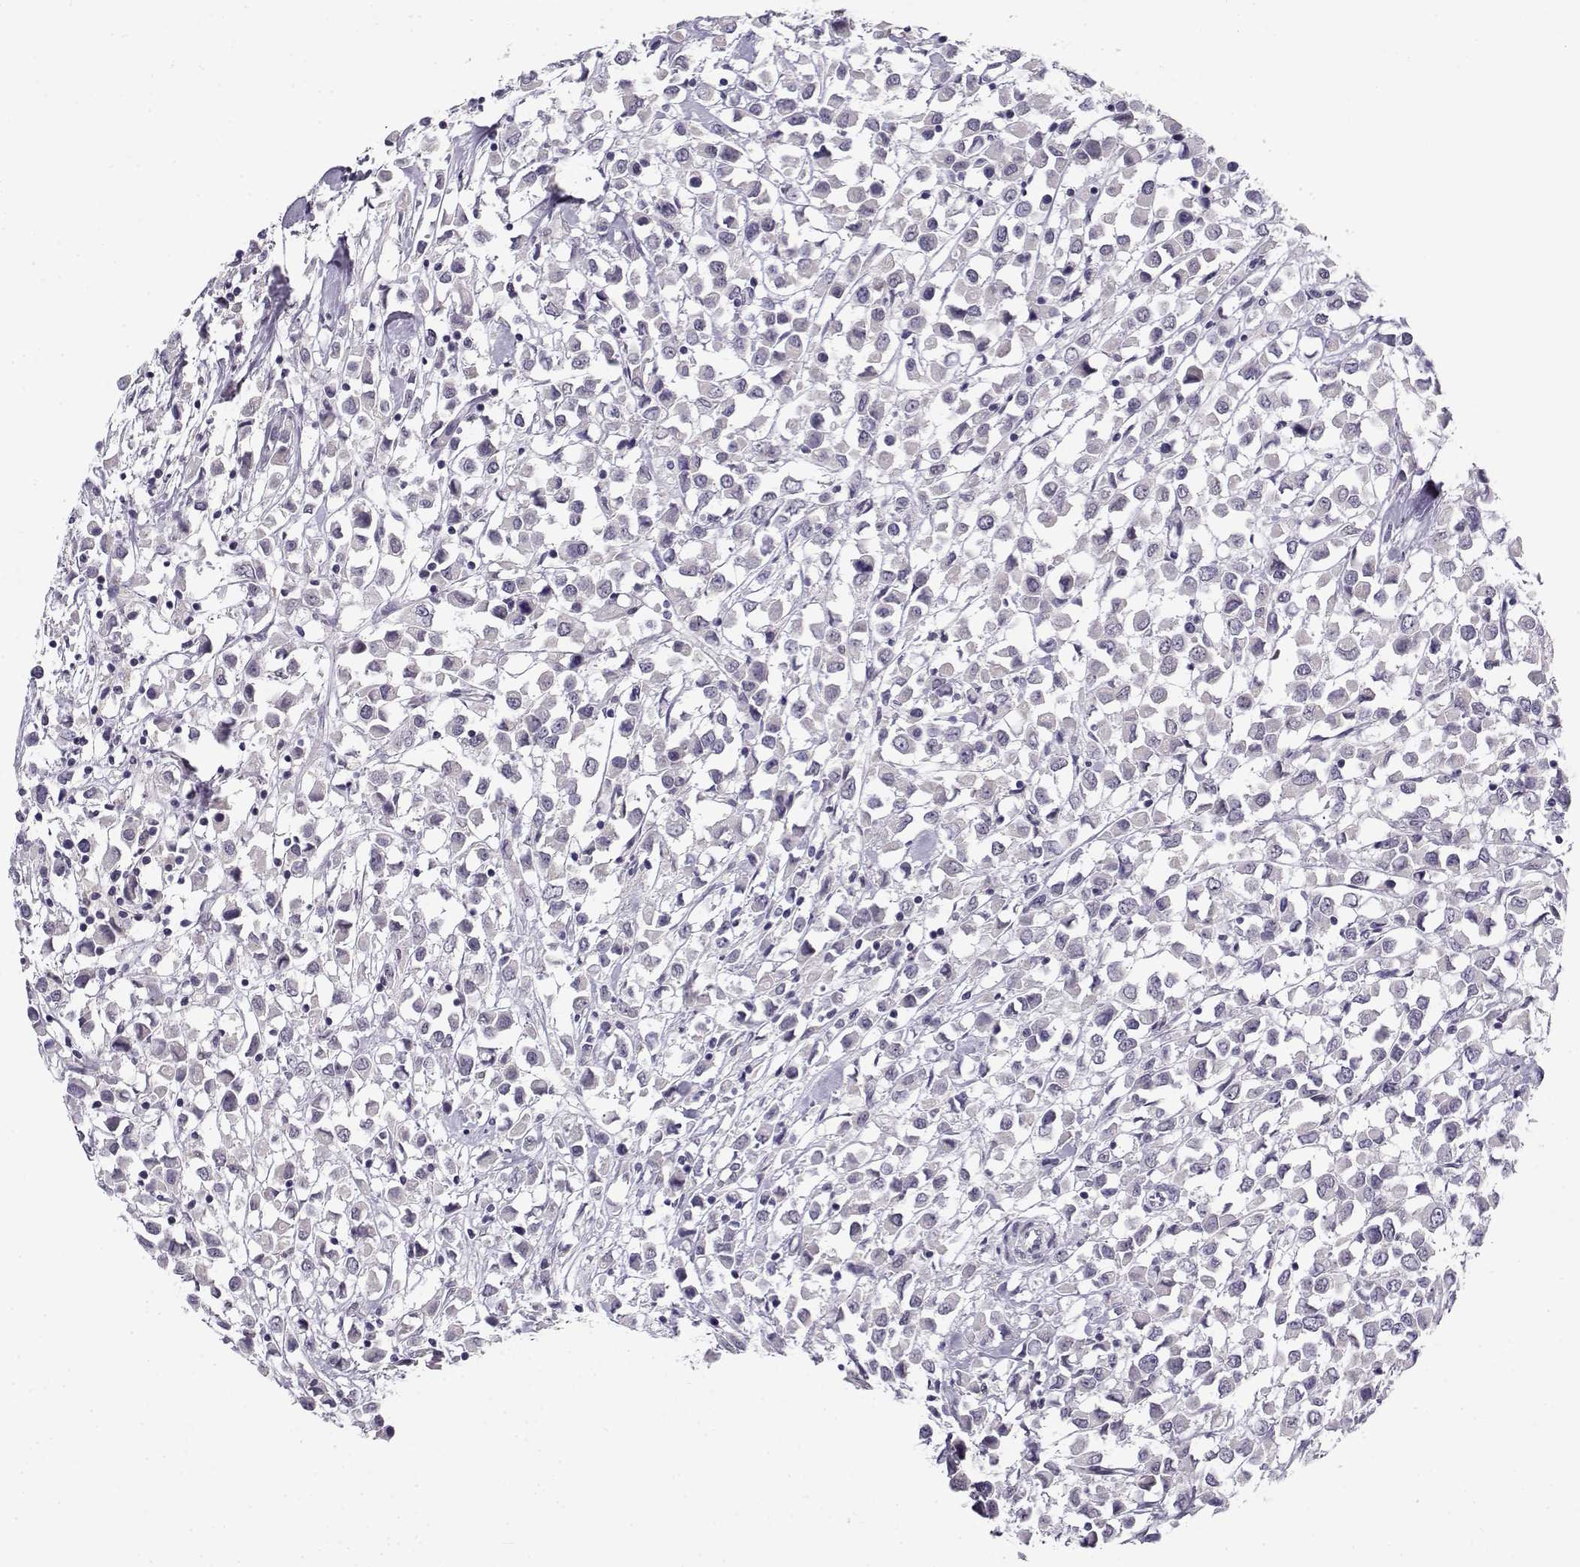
{"staining": {"intensity": "negative", "quantity": "none", "location": "none"}, "tissue": "breast cancer", "cell_type": "Tumor cells", "image_type": "cancer", "snomed": [{"axis": "morphology", "description": "Duct carcinoma"}, {"axis": "topography", "description": "Breast"}], "caption": "DAB (3,3'-diaminobenzidine) immunohistochemical staining of human breast cancer demonstrates no significant positivity in tumor cells.", "gene": "C16orf86", "patient": {"sex": "female", "age": 61}}